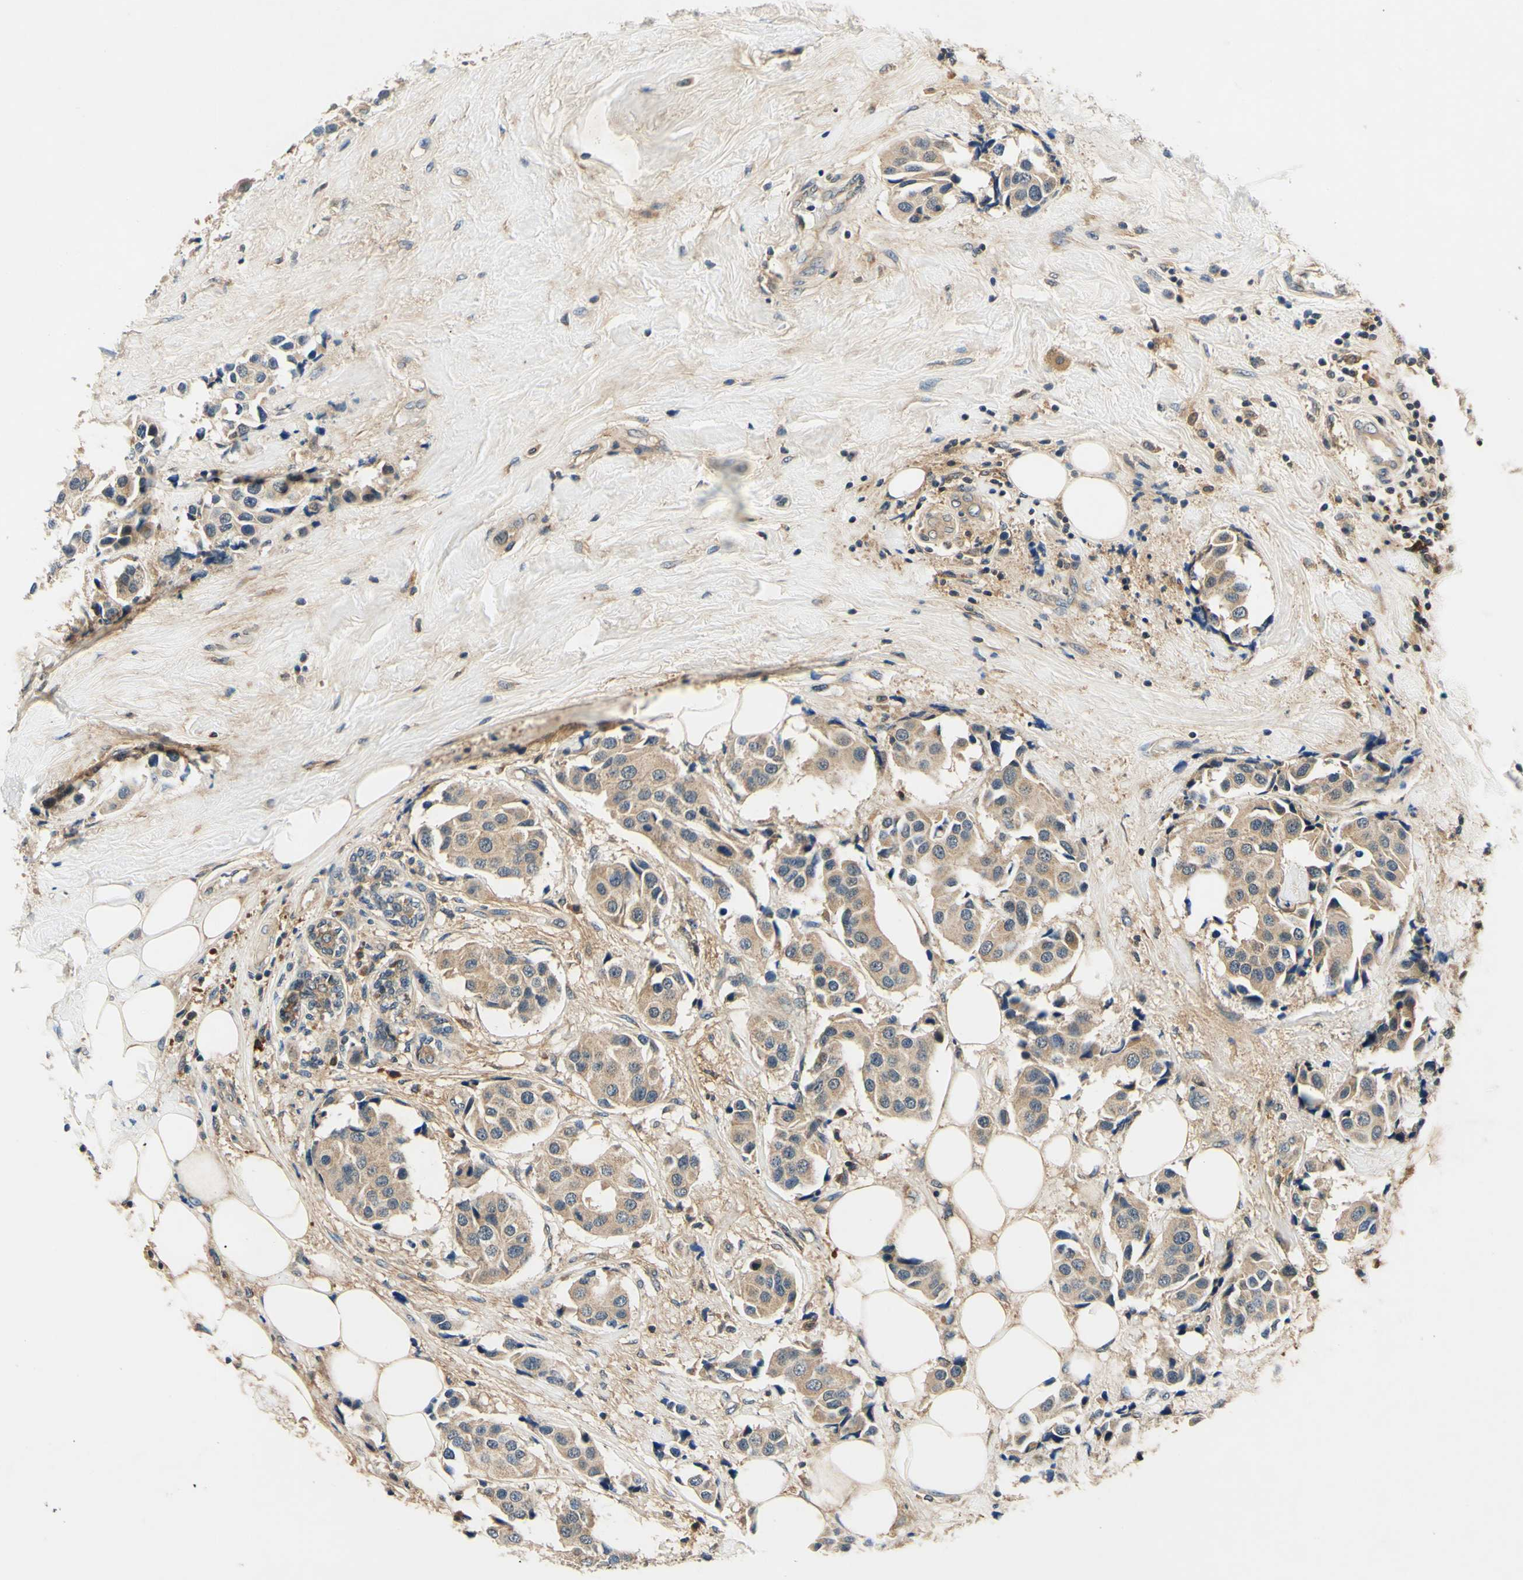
{"staining": {"intensity": "weak", "quantity": ">75%", "location": "cytoplasmic/membranous"}, "tissue": "breast cancer", "cell_type": "Tumor cells", "image_type": "cancer", "snomed": [{"axis": "morphology", "description": "Normal tissue, NOS"}, {"axis": "morphology", "description": "Duct carcinoma"}, {"axis": "topography", "description": "Breast"}], "caption": "Immunohistochemical staining of breast cancer reveals low levels of weak cytoplasmic/membranous staining in approximately >75% of tumor cells.", "gene": "PLA2G4A", "patient": {"sex": "female", "age": 39}}